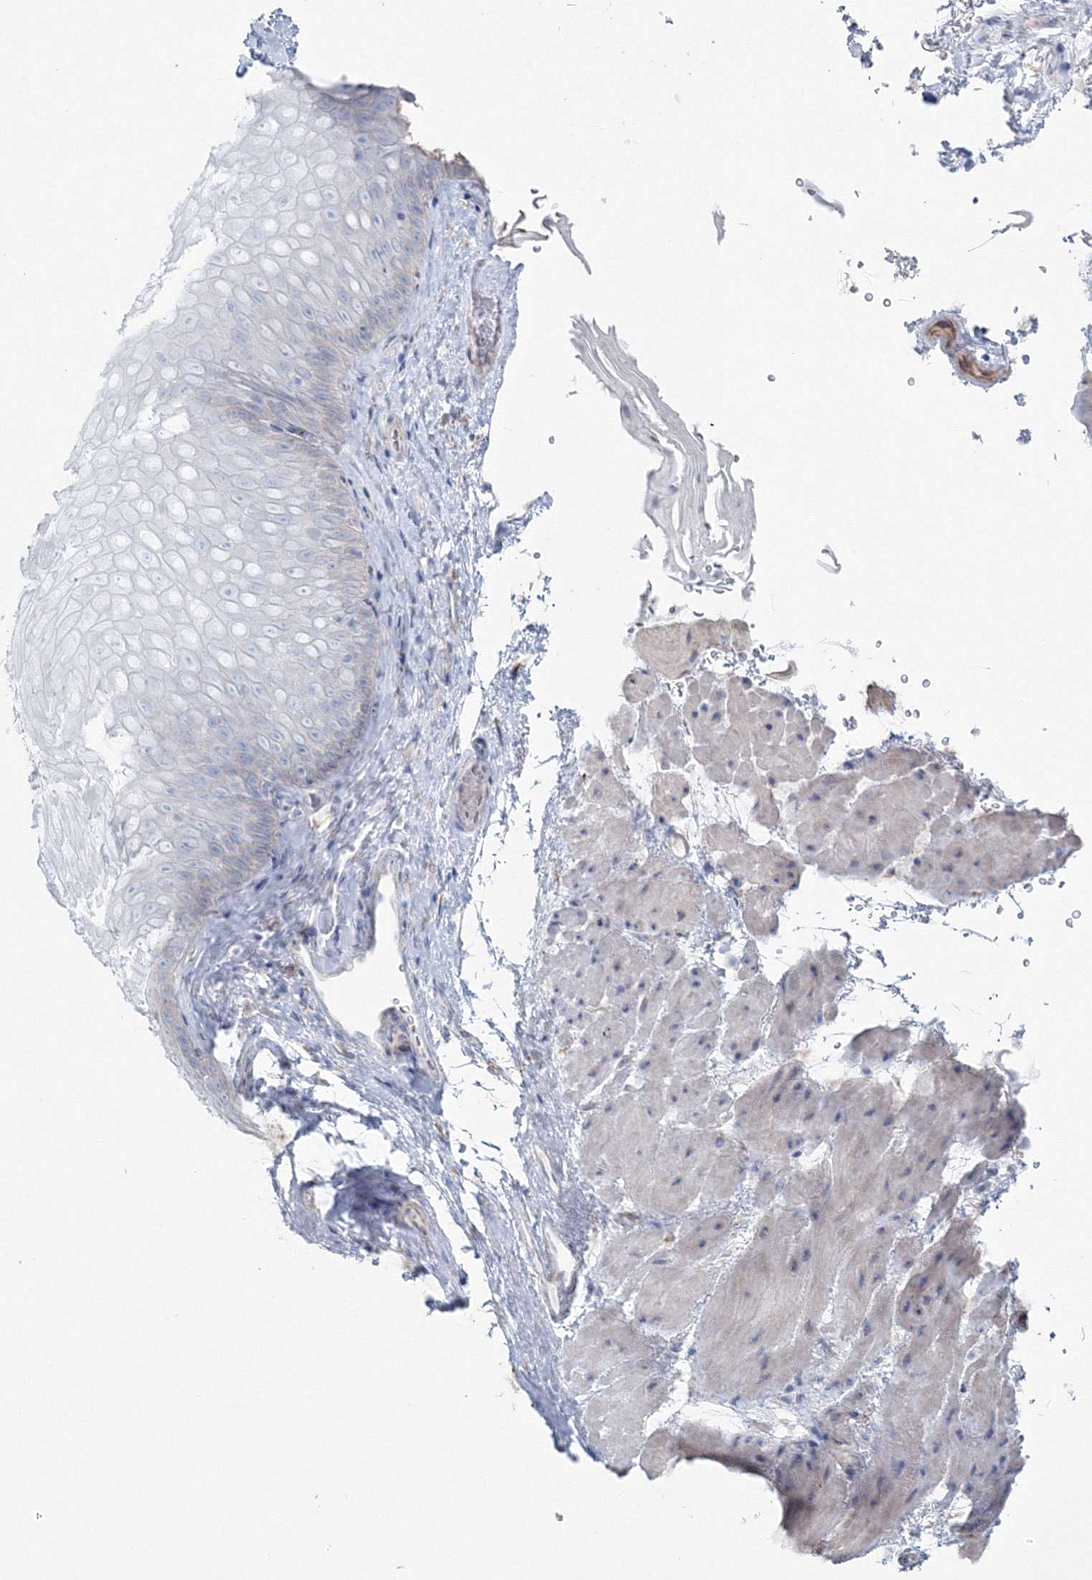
{"staining": {"intensity": "negative", "quantity": "none", "location": "none"}, "tissue": "esophagus", "cell_type": "Squamous epithelial cells", "image_type": "normal", "snomed": [{"axis": "morphology", "description": "Normal tissue, NOS"}, {"axis": "topography", "description": "Esophagus"}], "caption": "Immunohistochemistry micrograph of benign esophagus: esophagus stained with DAB shows no significant protein positivity in squamous epithelial cells. (Brightfield microscopy of DAB (3,3'-diaminobenzidine) immunohistochemistry (IHC) at high magnification).", "gene": "ENSG00000285283", "patient": {"sex": "female", "age": 66}}